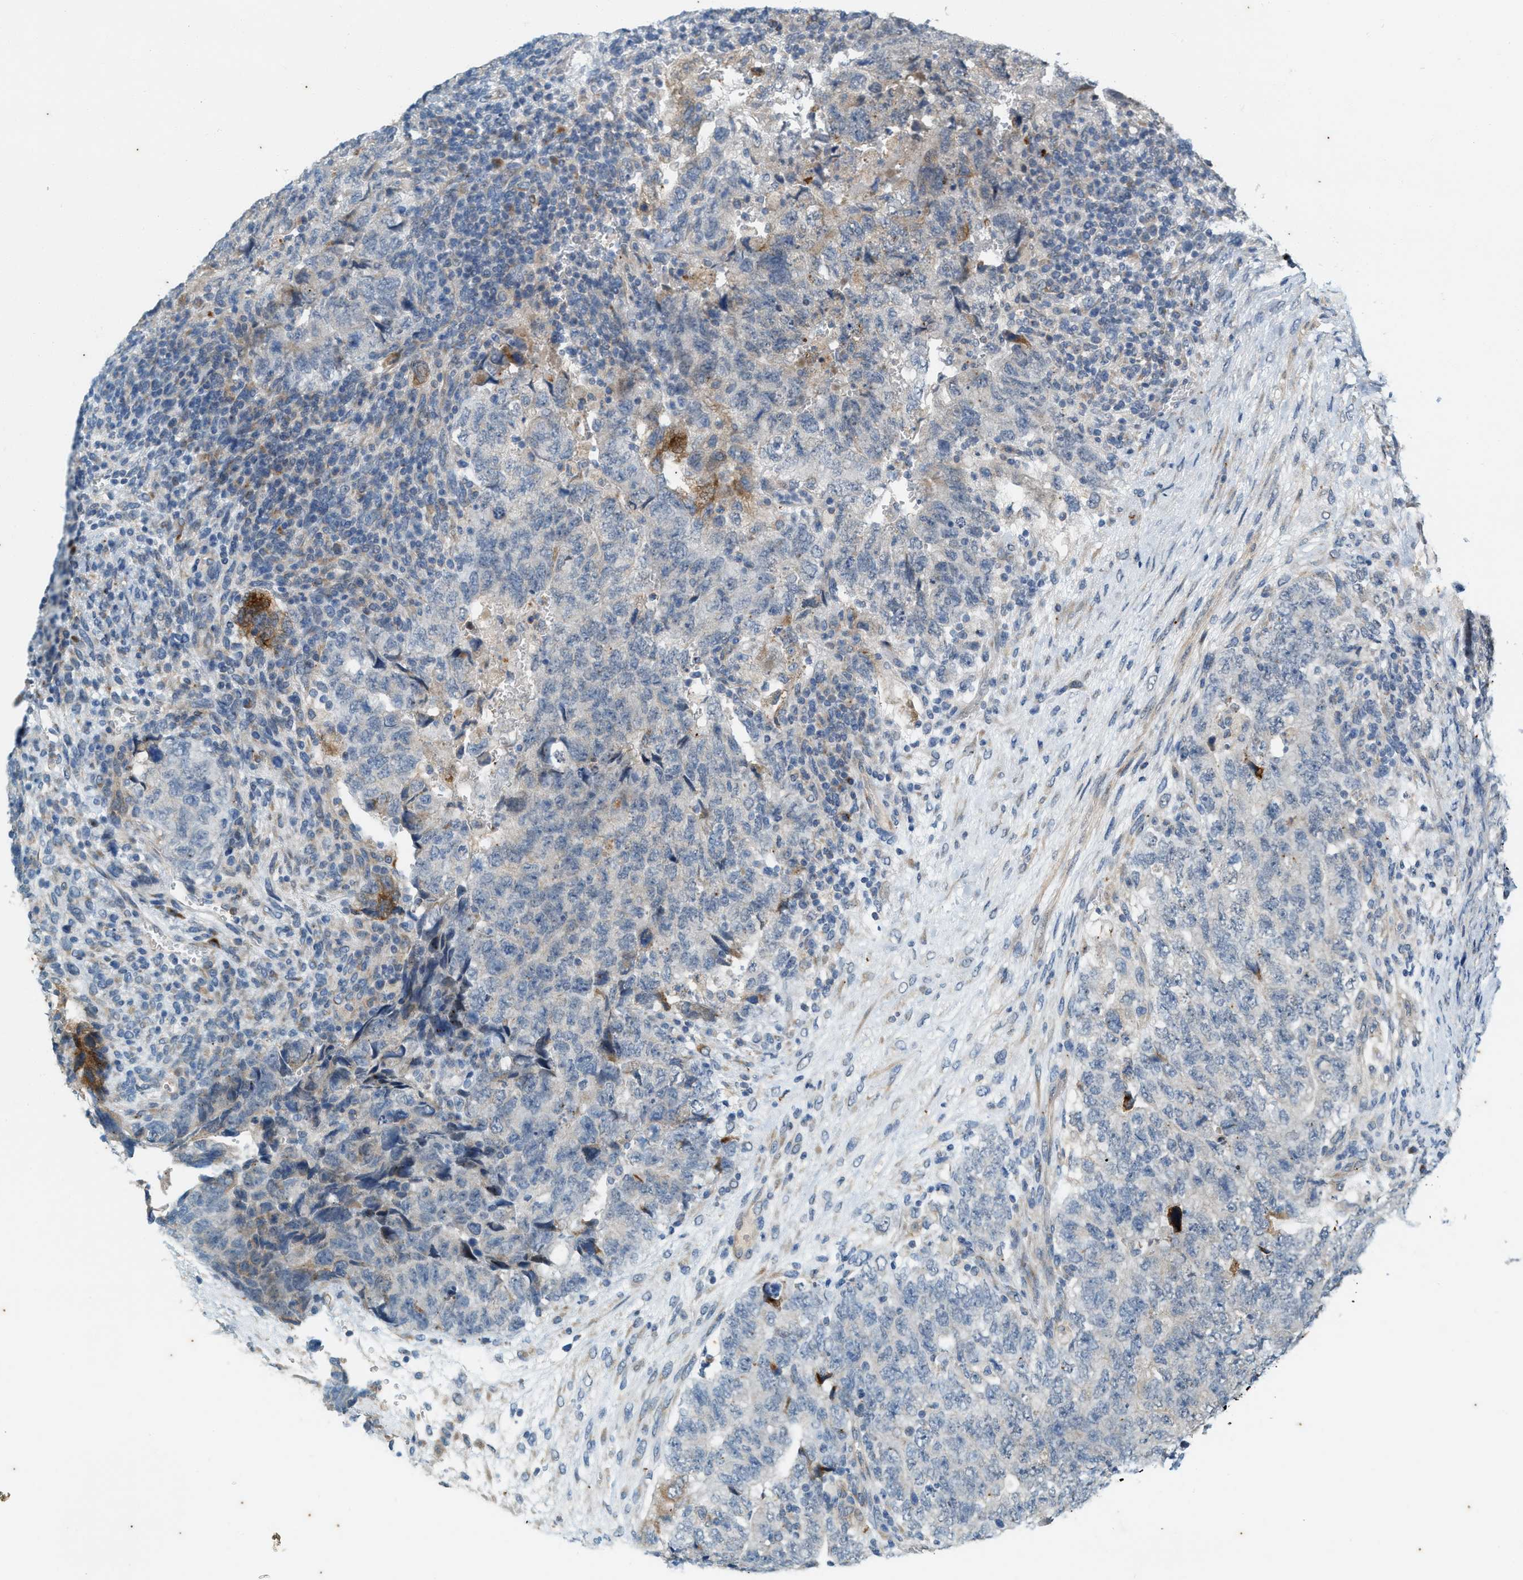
{"staining": {"intensity": "moderate", "quantity": "<25%", "location": "cytoplasmic/membranous"}, "tissue": "testis cancer", "cell_type": "Tumor cells", "image_type": "cancer", "snomed": [{"axis": "morphology", "description": "Carcinoma, Embryonal, NOS"}, {"axis": "topography", "description": "Testis"}], "caption": "IHC (DAB) staining of testis embryonal carcinoma shows moderate cytoplasmic/membranous protein staining in approximately <25% of tumor cells.", "gene": "CHPF2", "patient": {"sex": "male", "age": 36}}